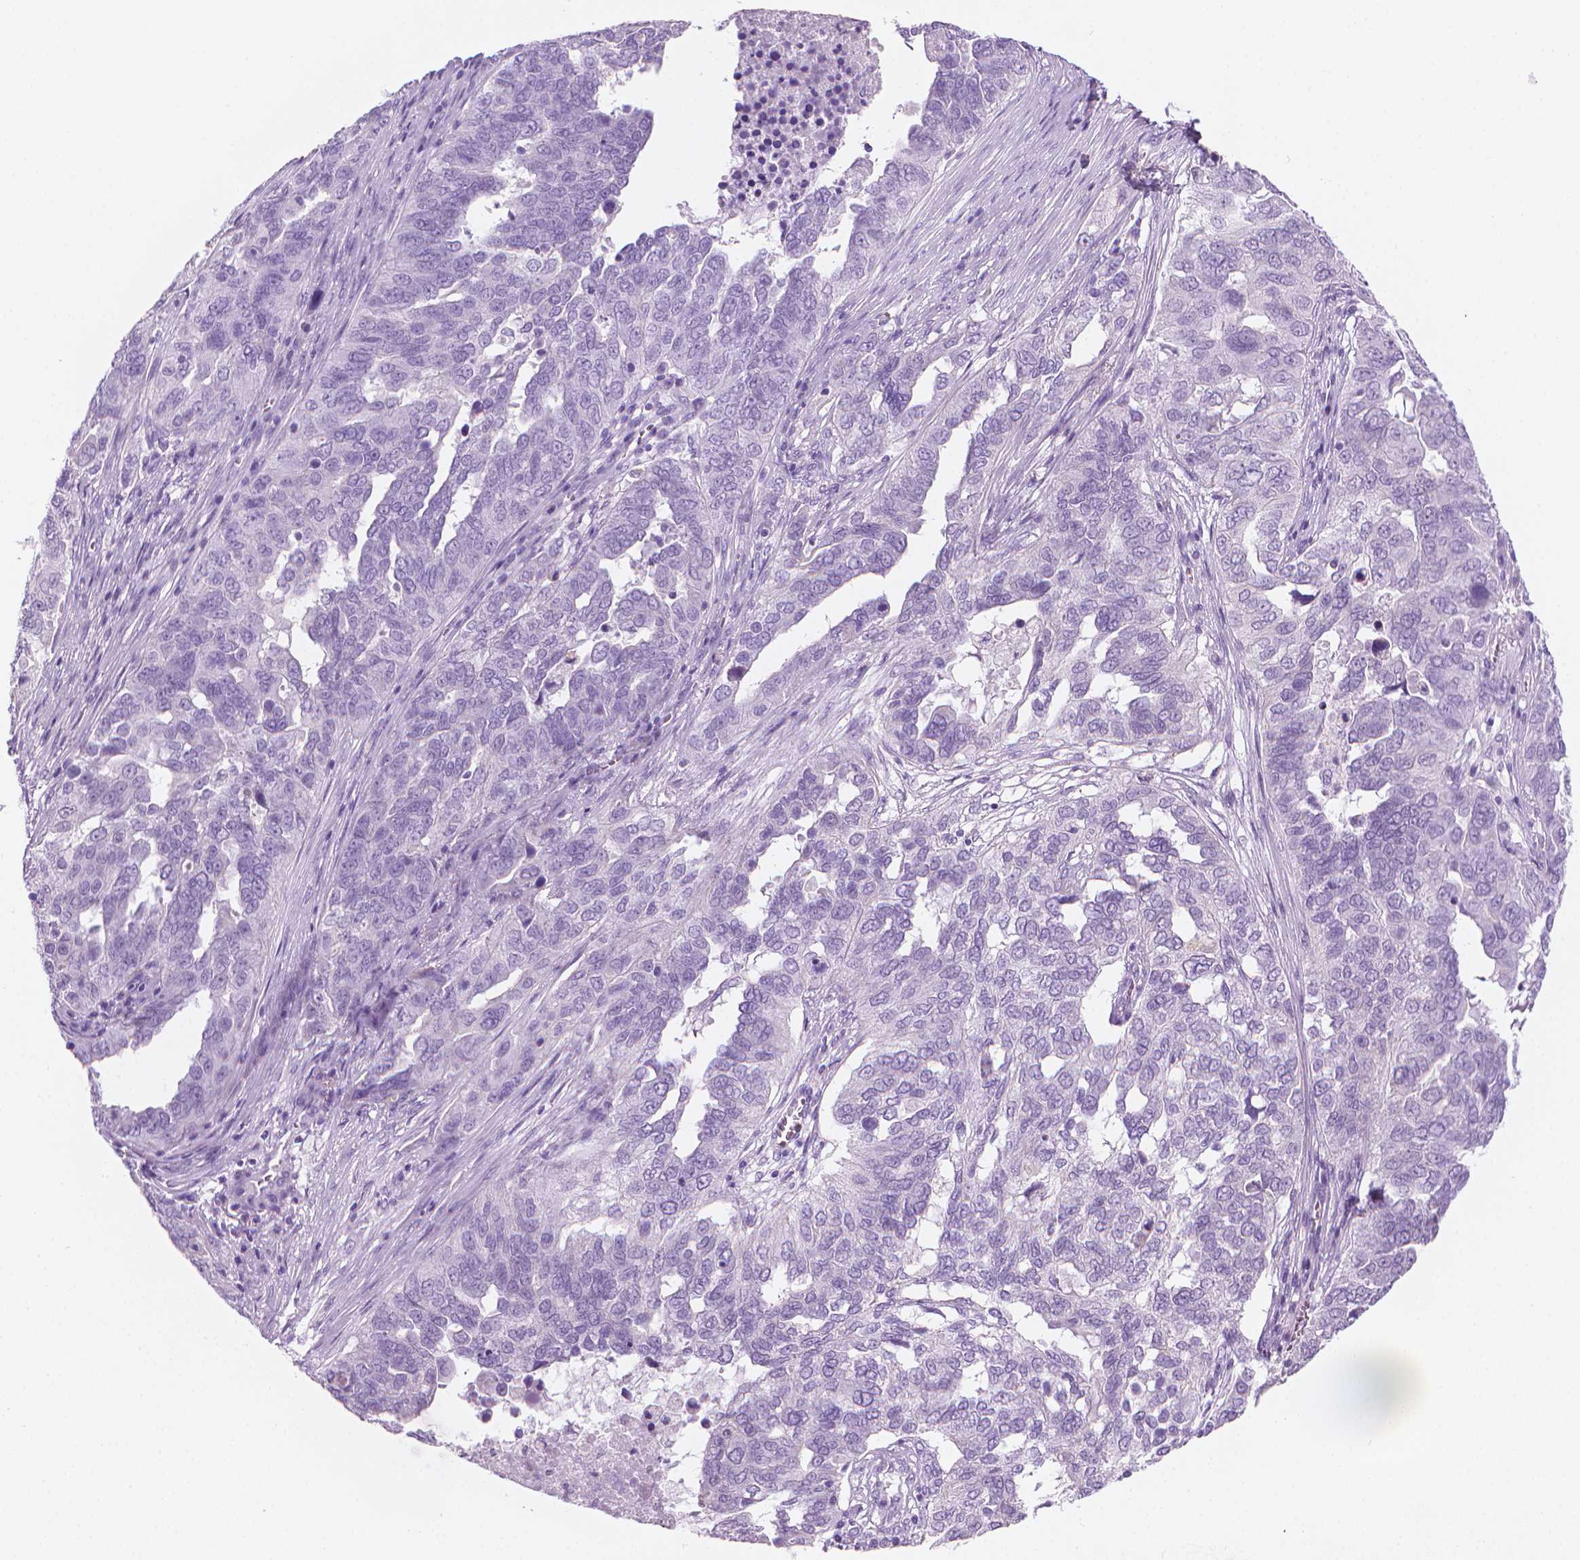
{"staining": {"intensity": "negative", "quantity": "none", "location": "none"}, "tissue": "ovarian cancer", "cell_type": "Tumor cells", "image_type": "cancer", "snomed": [{"axis": "morphology", "description": "Carcinoma, endometroid"}, {"axis": "topography", "description": "Soft tissue"}, {"axis": "topography", "description": "Ovary"}], "caption": "This is a micrograph of immunohistochemistry (IHC) staining of endometroid carcinoma (ovarian), which shows no positivity in tumor cells.", "gene": "TTC29", "patient": {"sex": "female", "age": 52}}